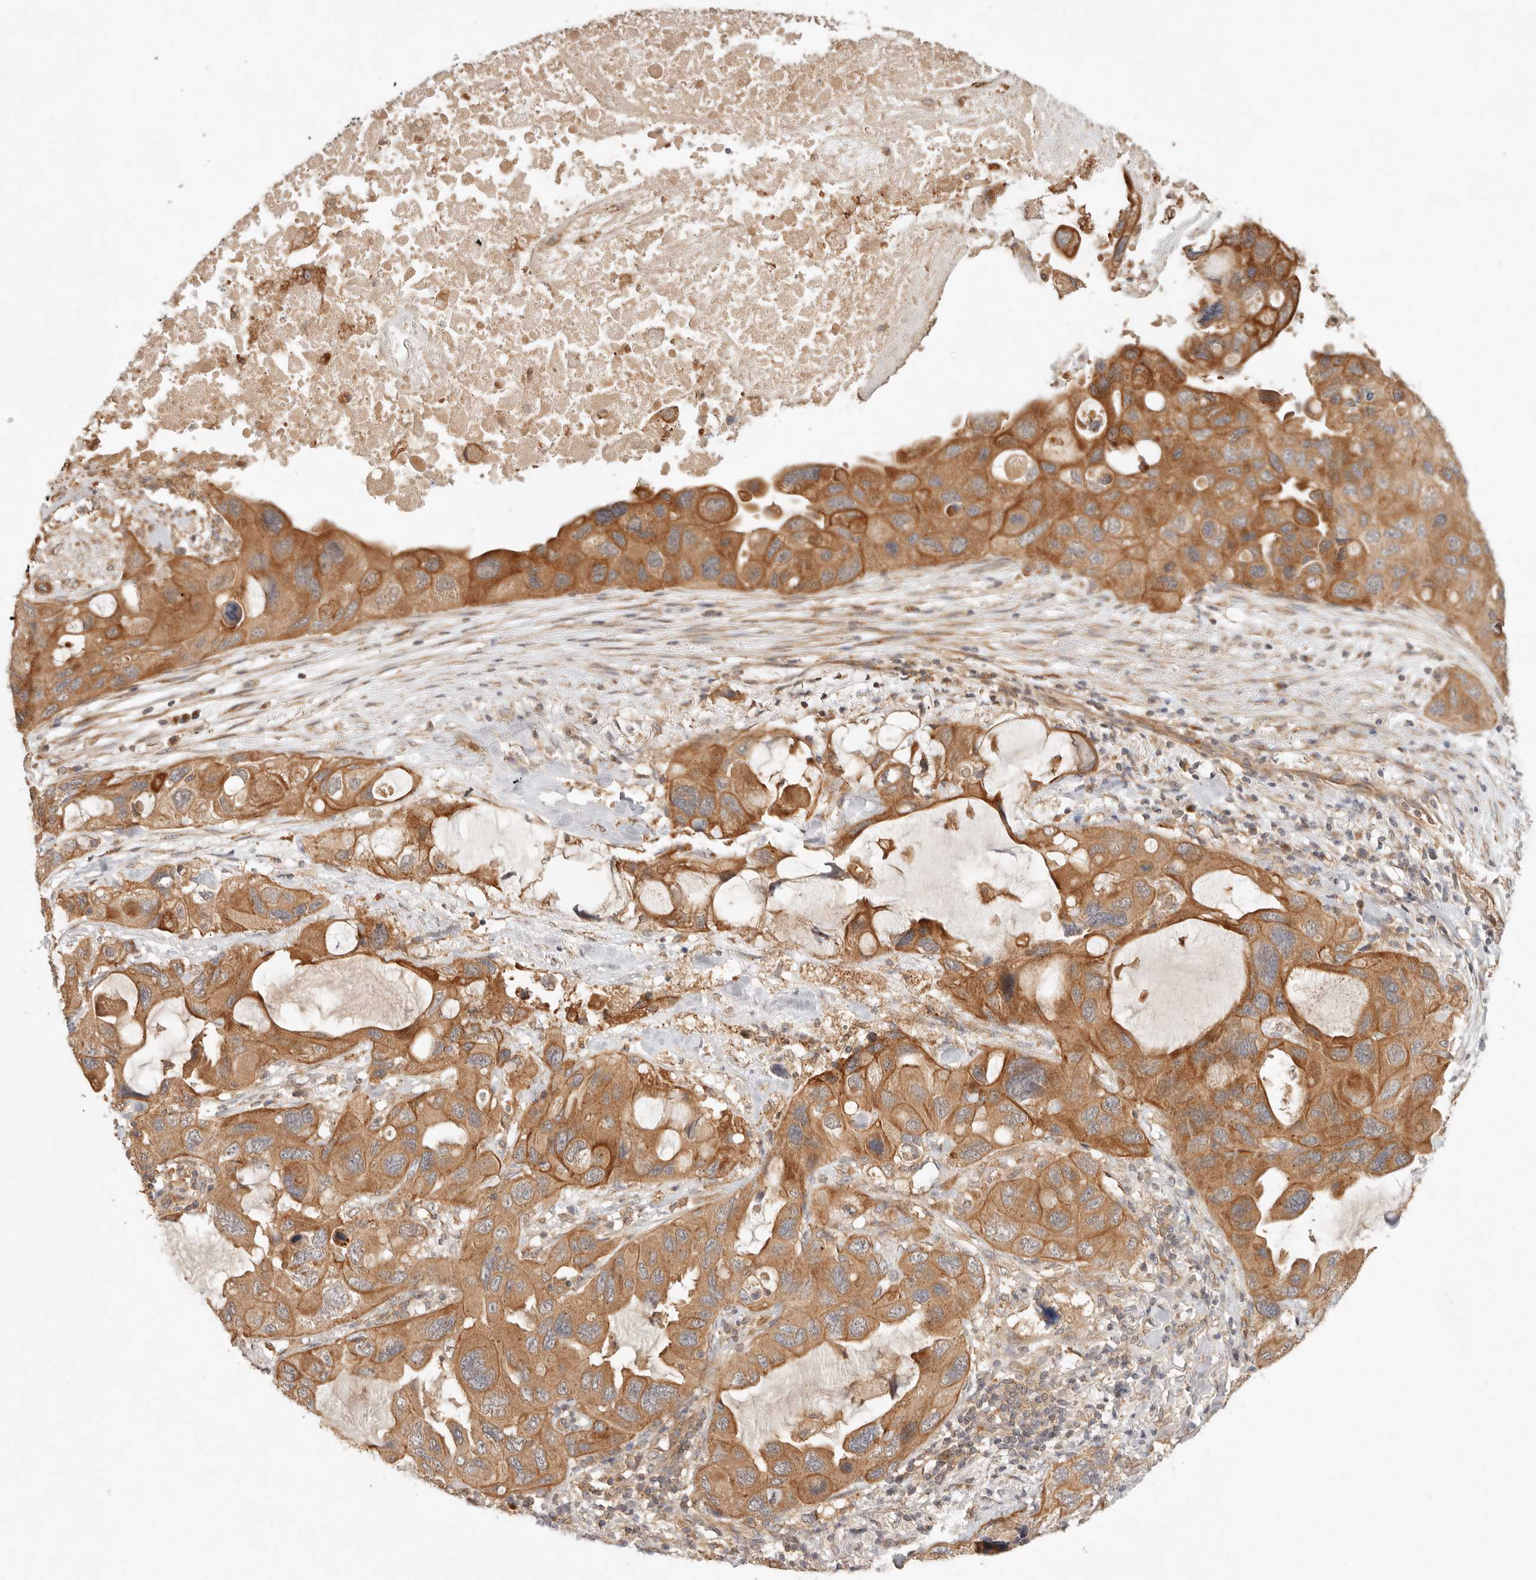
{"staining": {"intensity": "moderate", "quantity": ">75%", "location": "cytoplasmic/membranous"}, "tissue": "lung cancer", "cell_type": "Tumor cells", "image_type": "cancer", "snomed": [{"axis": "morphology", "description": "Squamous cell carcinoma, NOS"}, {"axis": "topography", "description": "Lung"}], "caption": "Immunohistochemical staining of human lung squamous cell carcinoma reveals medium levels of moderate cytoplasmic/membranous staining in about >75% of tumor cells.", "gene": "HECTD3", "patient": {"sex": "female", "age": 73}}